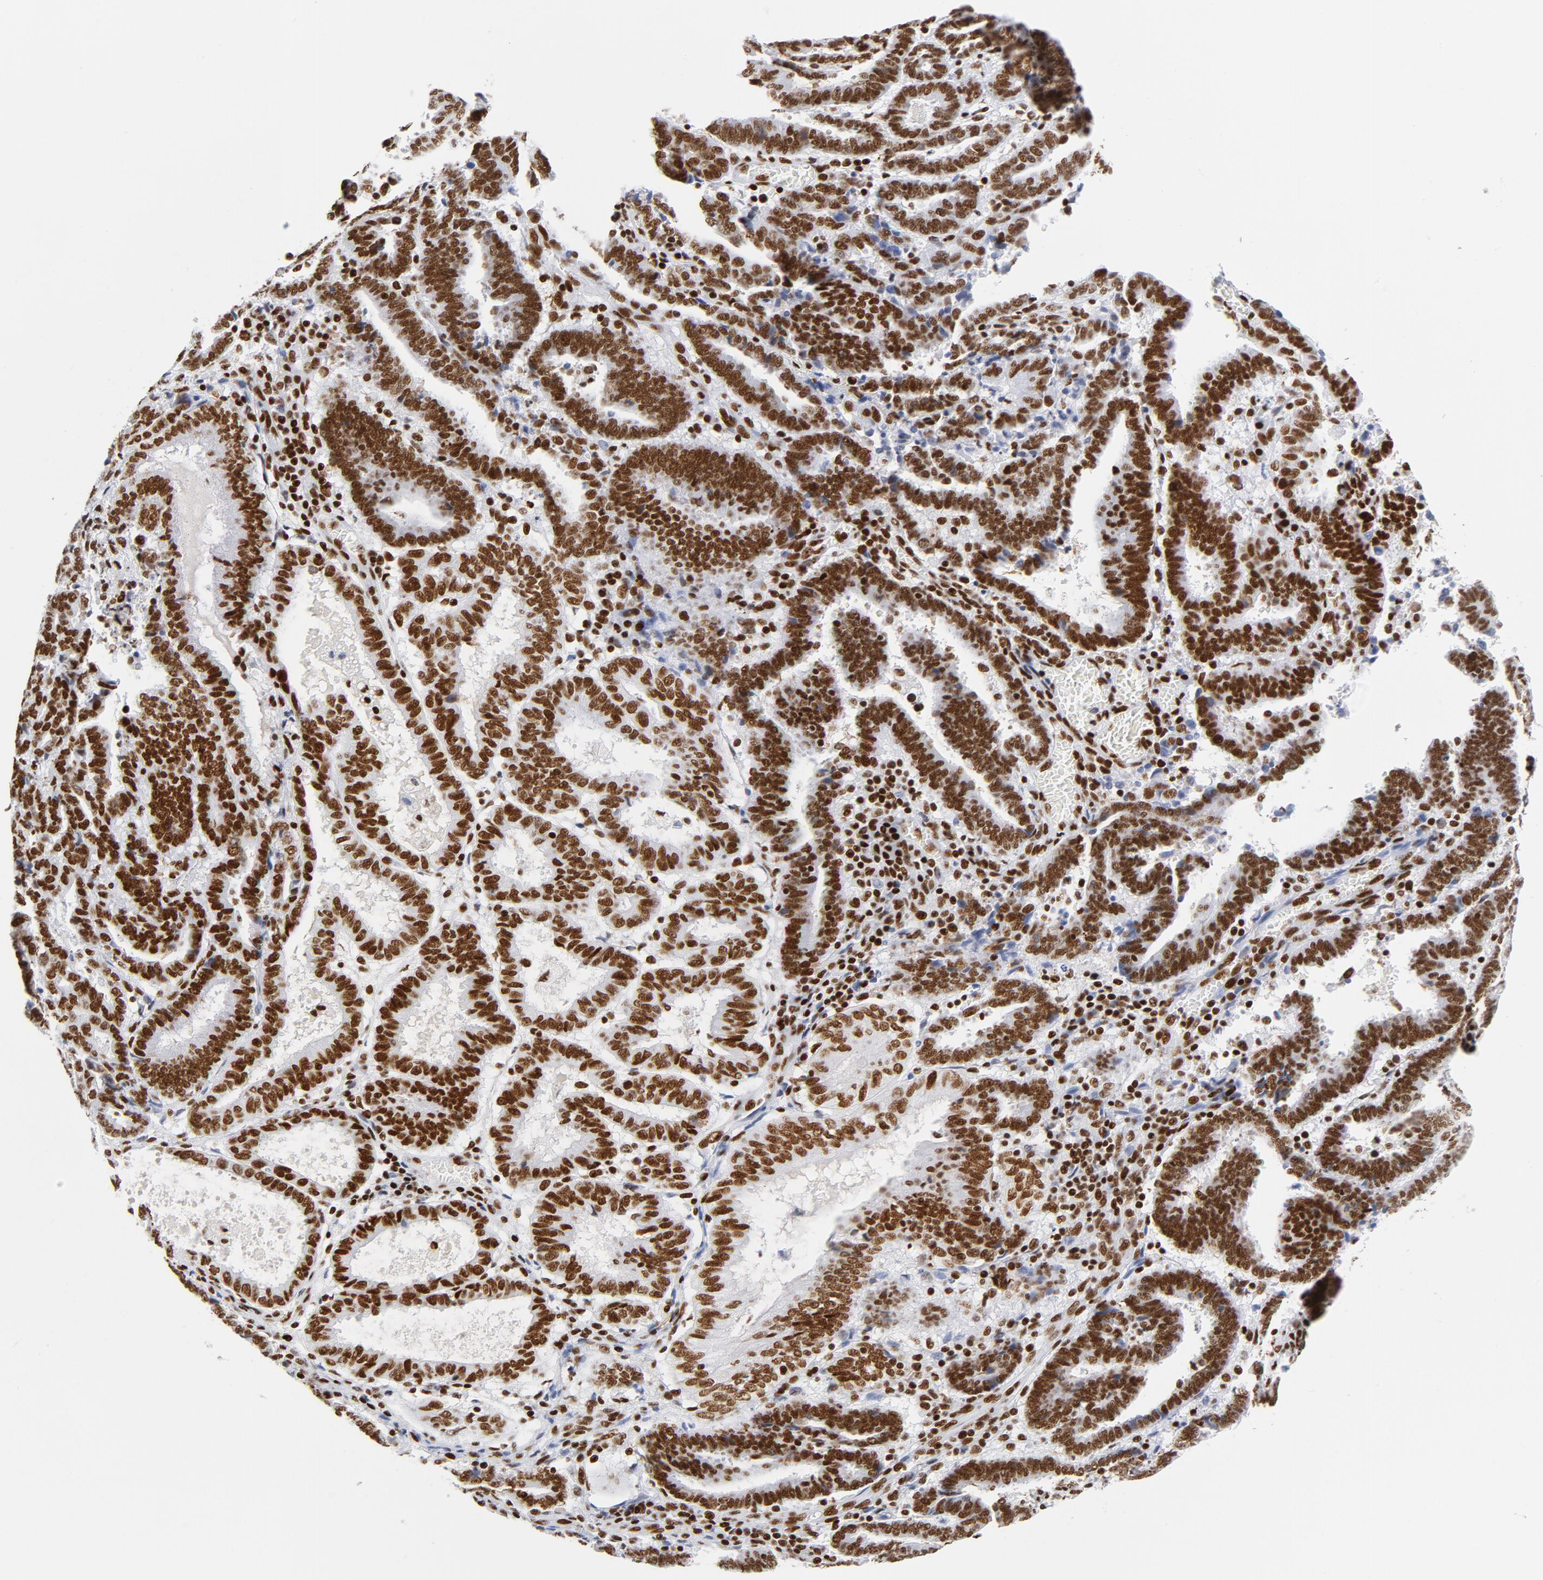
{"staining": {"intensity": "strong", "quantity": ">75%", "location": "nuclear"}, "tissue": "endometrial cancer", "cell_type": "Tumor cells", "image_type": "cancer", "snomed": [{"axis": "morphology", "description": "Adenocarcinoma, NOS"}, {"axis": "topography", "description": "Uterus"}], "caption": "Endometrial cancer (adenocarcinoma) stained for a protein (brown) demonstrates strong nuclear positive expression in approximately >75% of tumor cells.", "gene": "XRCC5", "patient": {"sex": "female", "age": 83}}